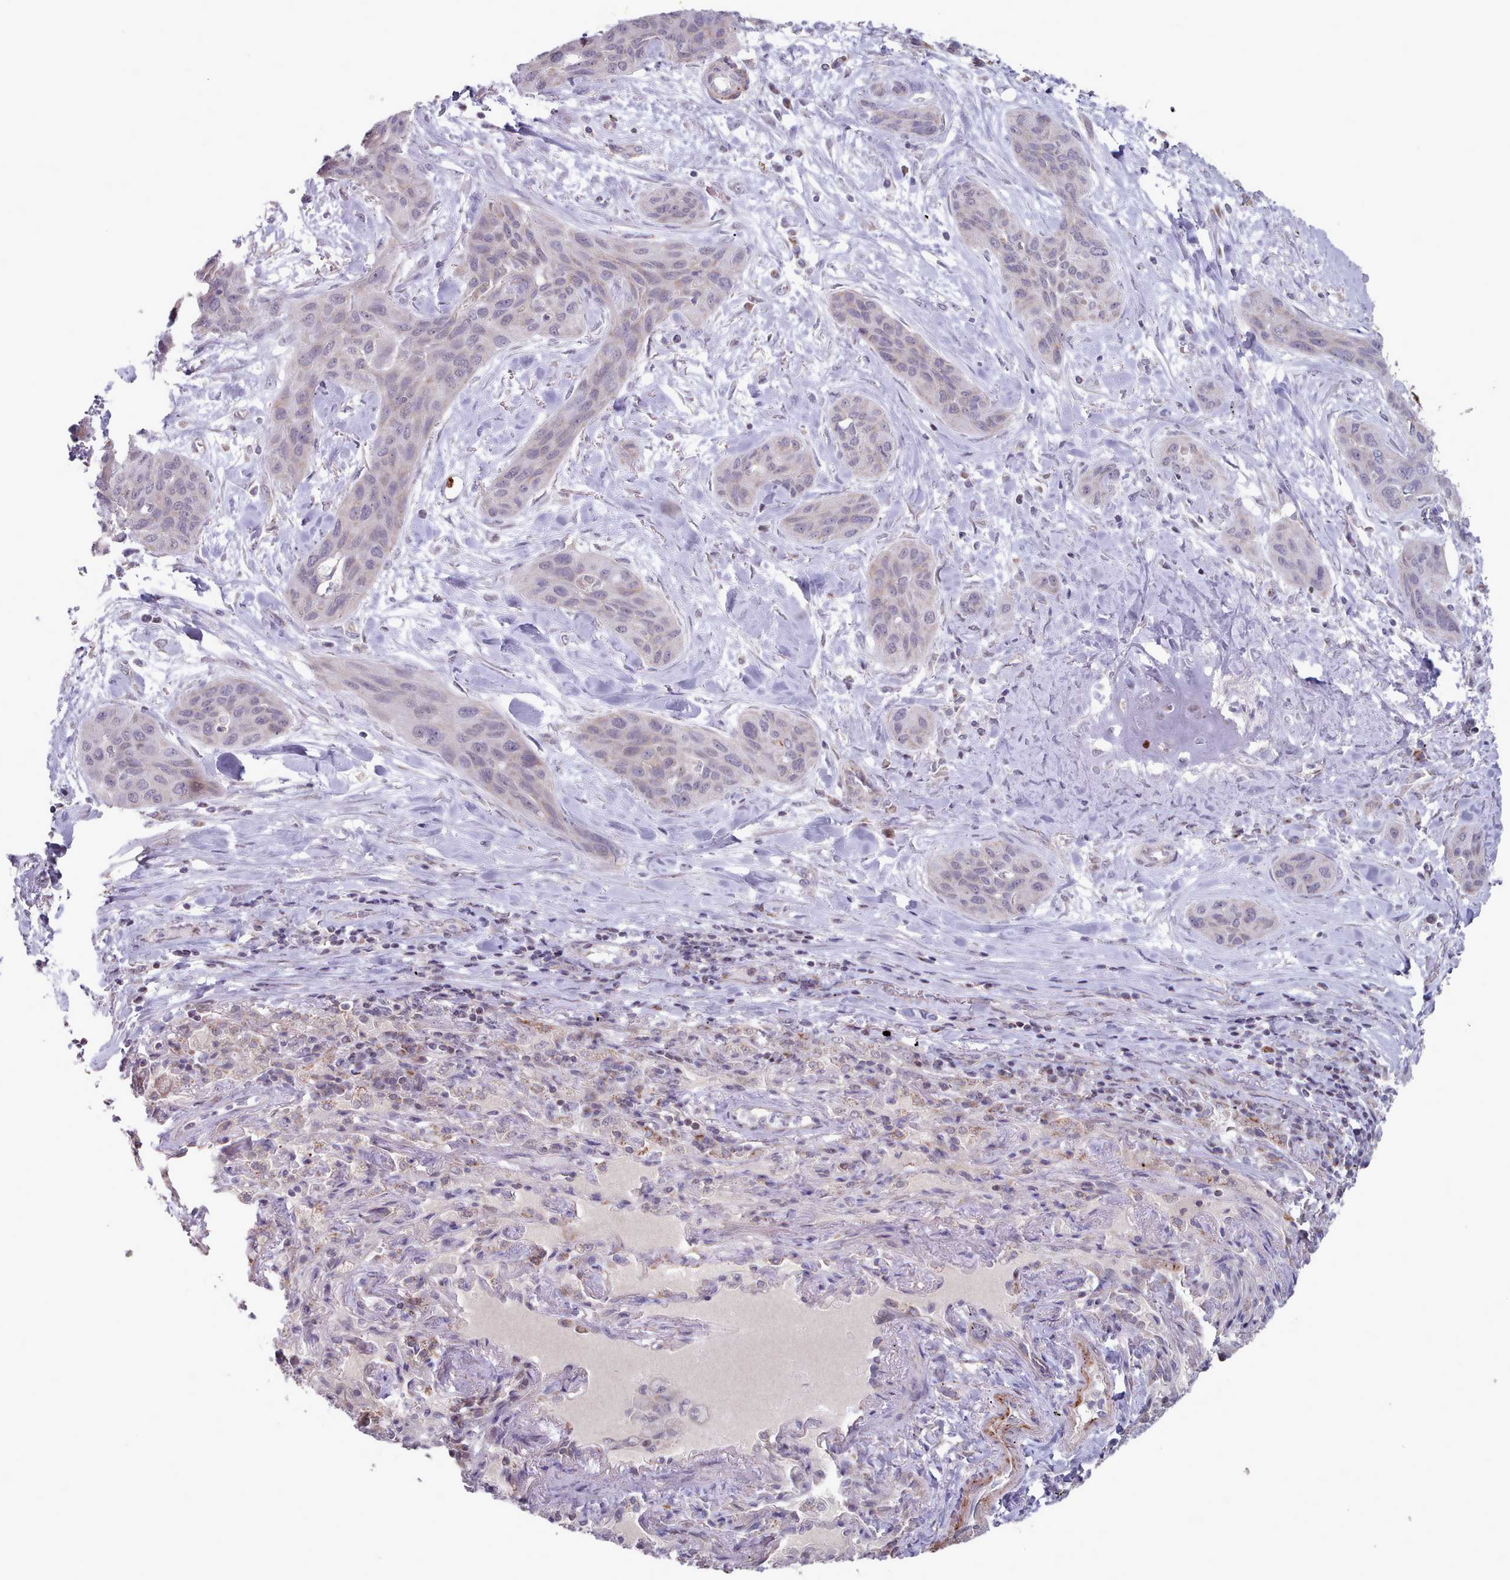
{"staining": {"intensity": "negative", "quantity": "none", "location": "none"}, "tissue": "lung cancer", "cell_type": "Tumor cells", "image_type": "cancer", "snomed": [{"axis": "morphology", "description": "Squamous cell carcinoma, NOS"}, {"axis": "topography", "description": "Lung"}], "caption": "Lung squamous cell carcinoma was stained to show a protein in brown. There is no significant expression in tumor cells. Brightfield microscopy of immunohistochemistry stained with DAB (3,3'-diaminobenzidine) (brown) and hematoxylin (blue), captured at high magnification.", "gene": "TRARG1", "patient": {"sex": "female", "age": 70}}